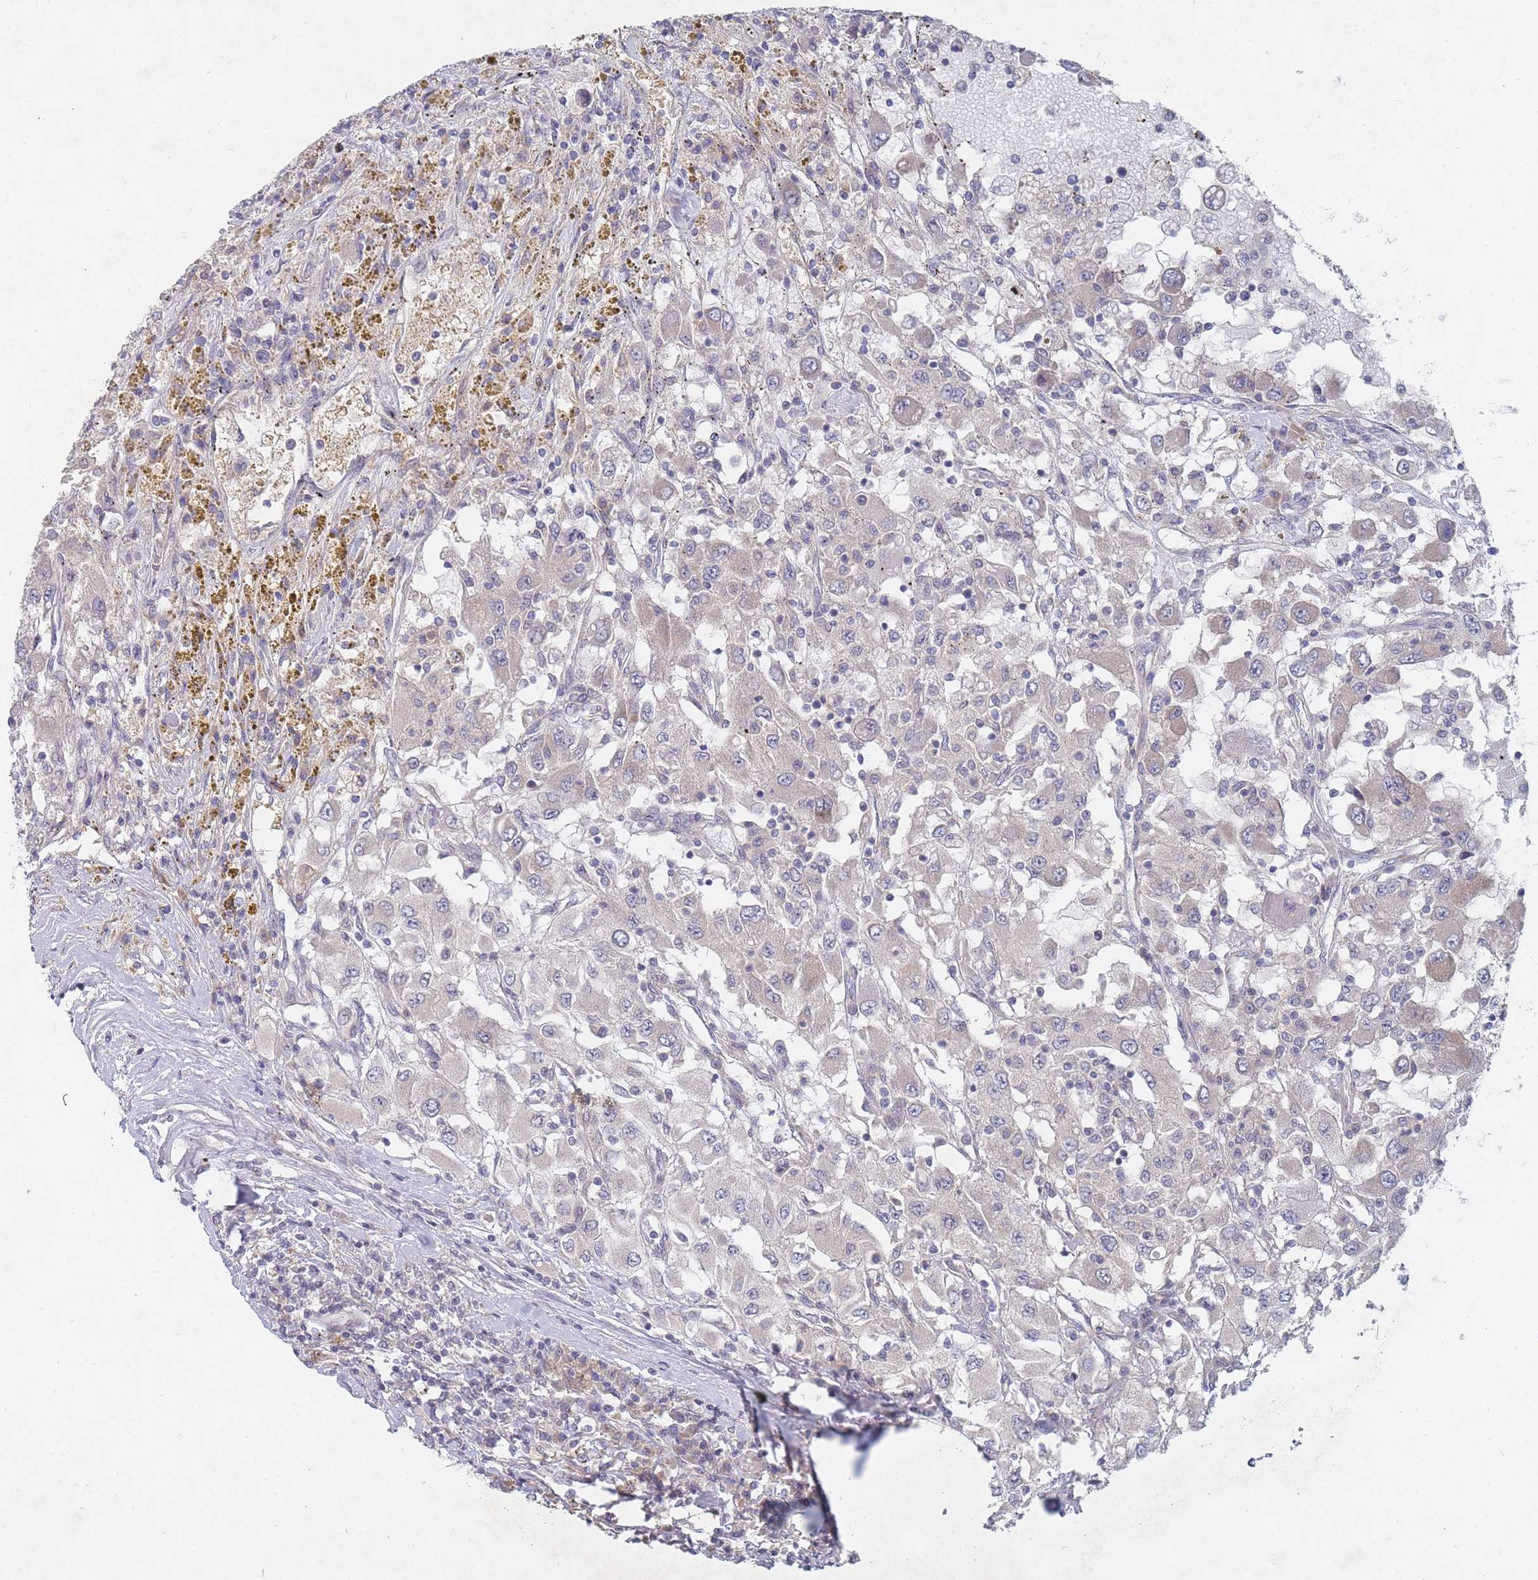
{"staining": {"intensity": "negative", "quantity": "none", "location": "none"}, "tissue": "renal cancer", "cell_type": "Tumor cells", "image_type": "cancer", "snomed": [{"axis": "morphology", "description": "Adenocarcinoma, NOS"}, {"axis": "topography", "description": "Kidney"}], "caption": "Tumor cells are negative for protein expression in human renal cancer.", "gene": "SLC35F5", "patient": {"sex": "female", "age": 67}}